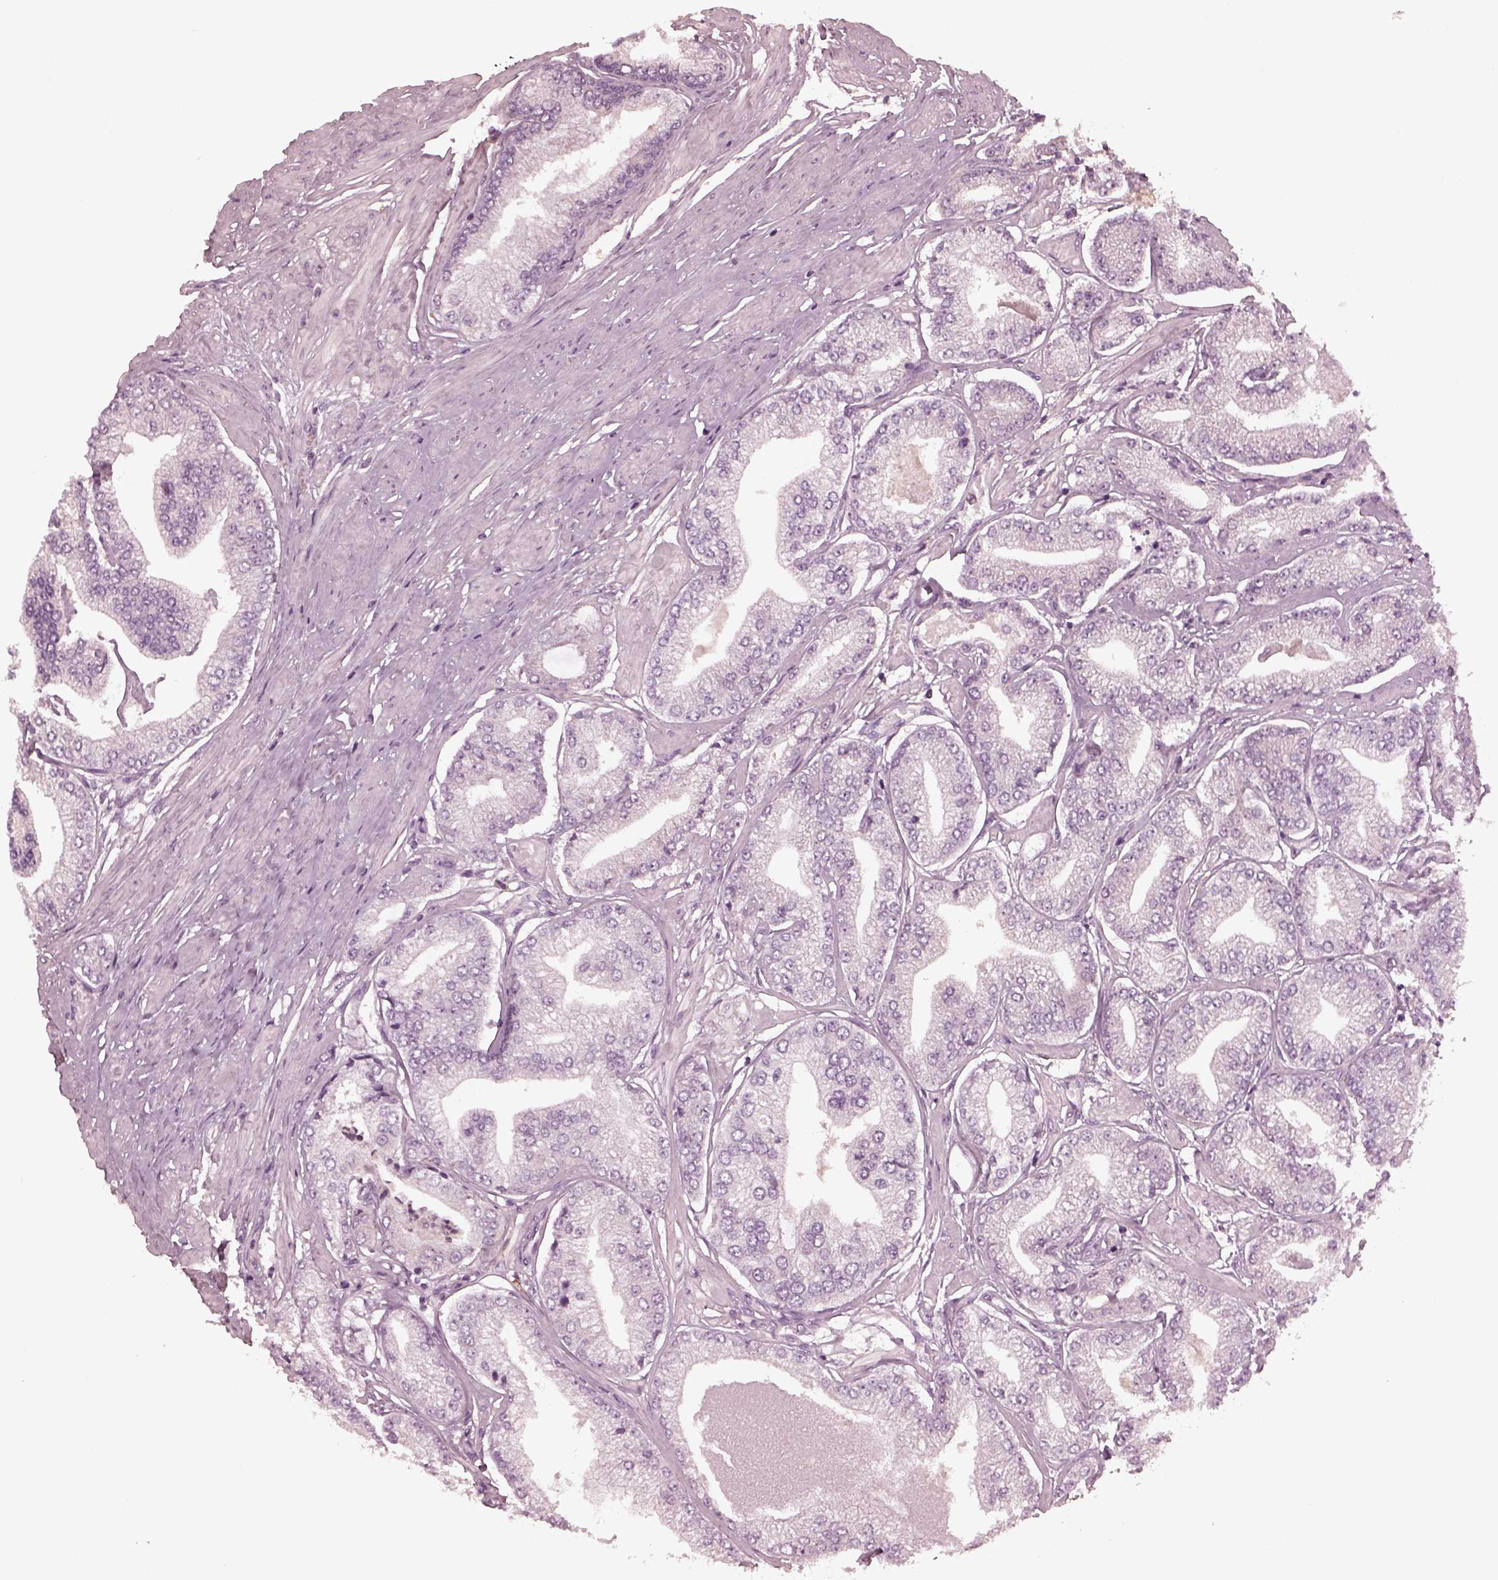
{"staining": {"intensity": "negative", "quantity": "none", "location": "none"}, "tissue": "prostate cancer", "cell_type": "Tumor cells", "image_type": "cancer", "snomed": [{"axis": "morphology", "description": "Adenocarcinoma, Low grade"}, {"axis": "topography", "description": "Prostate"}], "caption": "Immunohistochemical staining of human prostate low-grade adenocarcinoma demonstrates no significant positivity in tumor cells.", "gene": "PSTPIP2", "patient": {"sex": "male", "age": 55}}